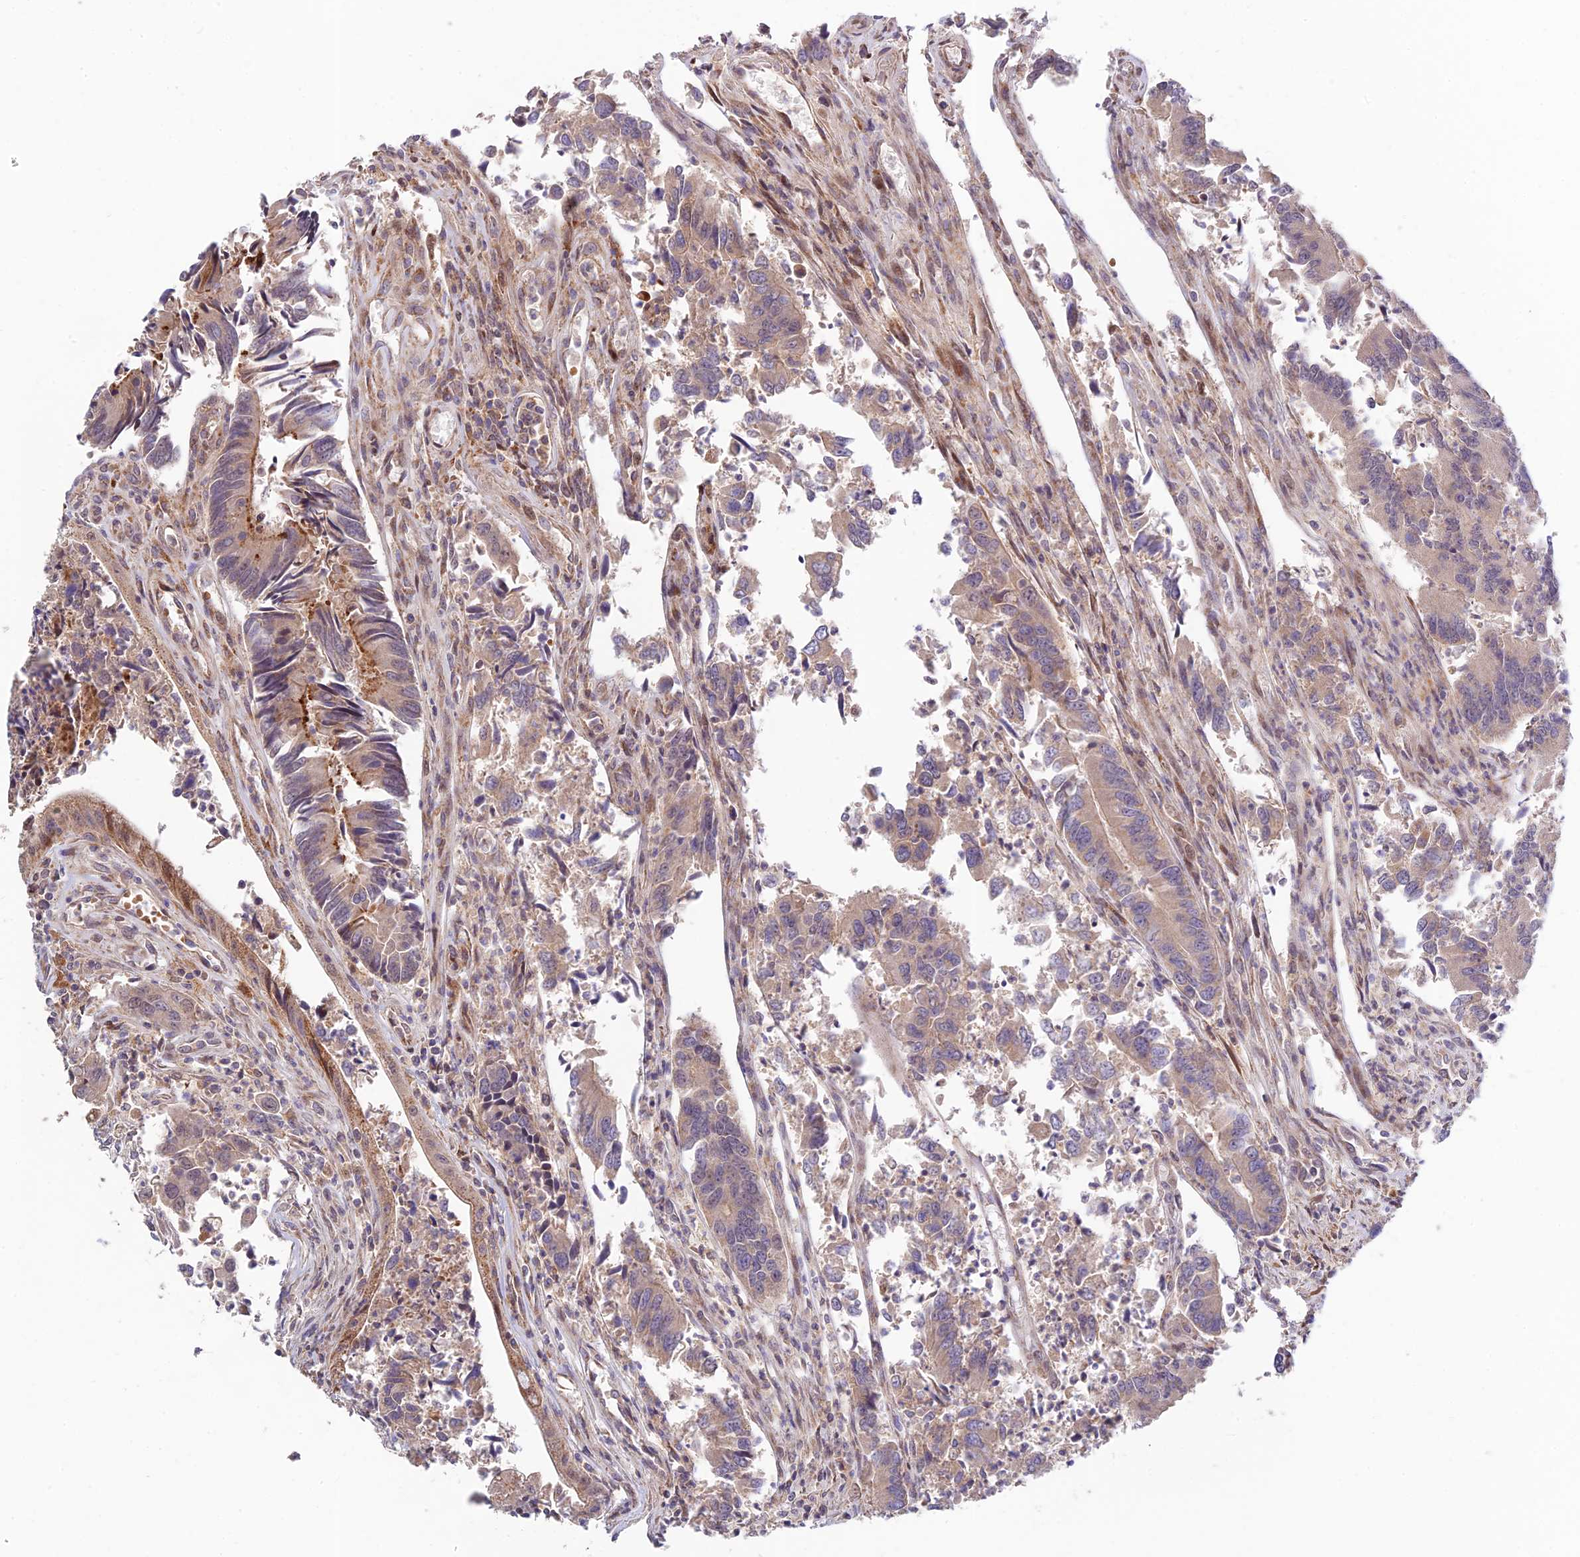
{"staining": {"intensity": "moderate", "quantity": "<25%", "location": "cytoplasmic/membranous"}, "tissue": "colorectal cancer", "cell_type": "Tumor cells", "image_type": "cancer", "snomed": [{"axis": "morphology", "description": "Adenocarcinoma, NOS"}, {"axis": "topography", "description": "Colon"}], "caption": "Protein analysis of colorectal adenocarcinoma tissue reveals moderate cytoplasmic/membranous expression in about <25% of tumor cells. (Stains: DAB in brown, nuclei in blue, Microscopy: brightfield microscopy at high magnification).", "gene": "FUOM", "patient": {"sex": "female", "age": 67}}